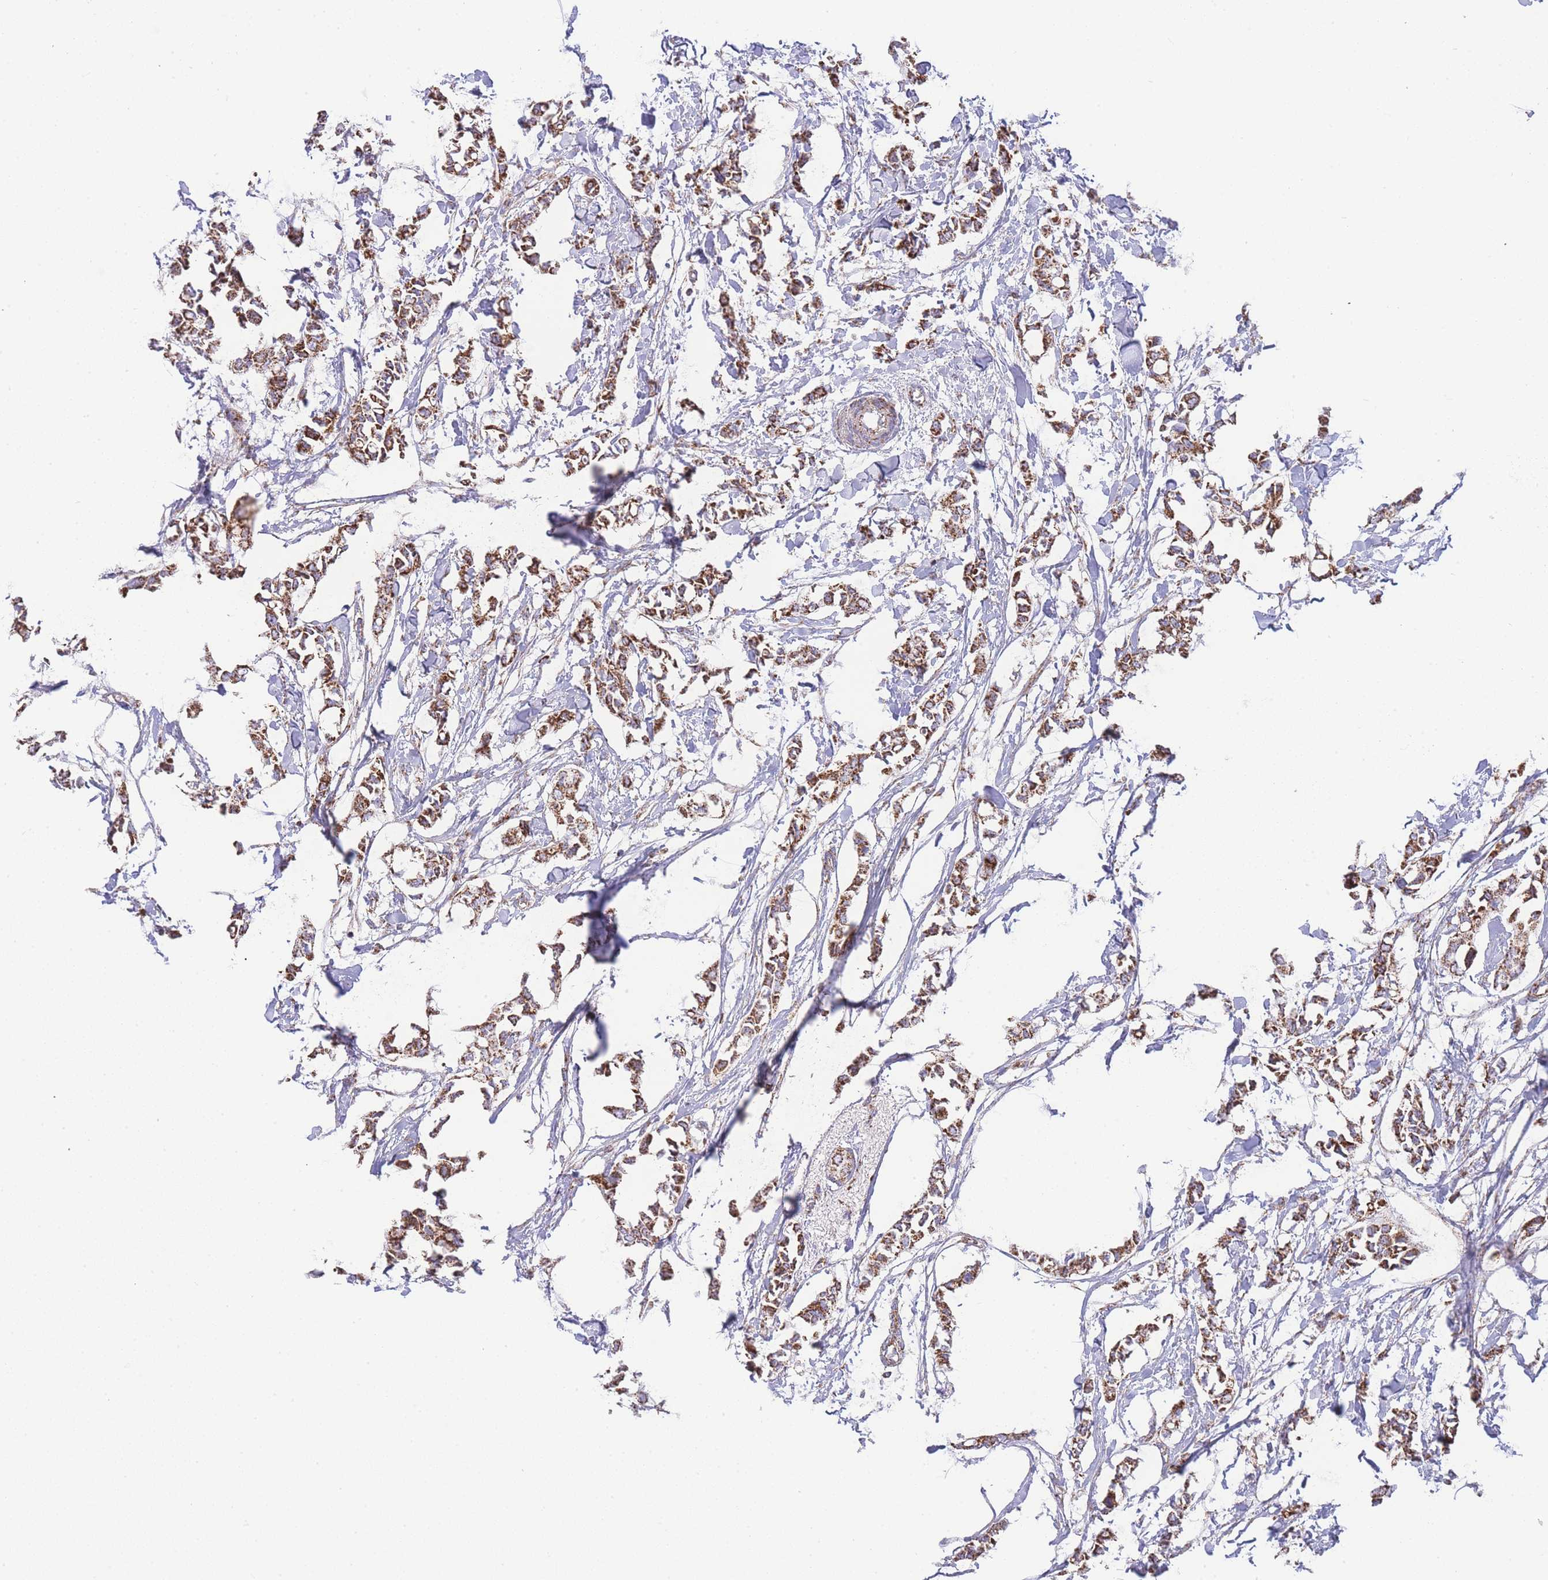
{"staining": {"intensity": "strong", "quantity": ">75%", "location": "cytoplasmic/membranous"}, "tissue": "breast cancer", "cell_type": "Tumor cells", "image_type": "cancer", "snomed": [{"axis": "morphology", "description": "Duct carcinoma"}, {"axis": "topography", "description": "Breast"}], "caption": "Intraductal carcinoma (breast) stained with immunohistochemistry demonstrates strong cytoplasmic/membranous expression in about >75% of tumor cells.", "gene": "GSTM1", "patient": {"sex": "female", "age": 41}}